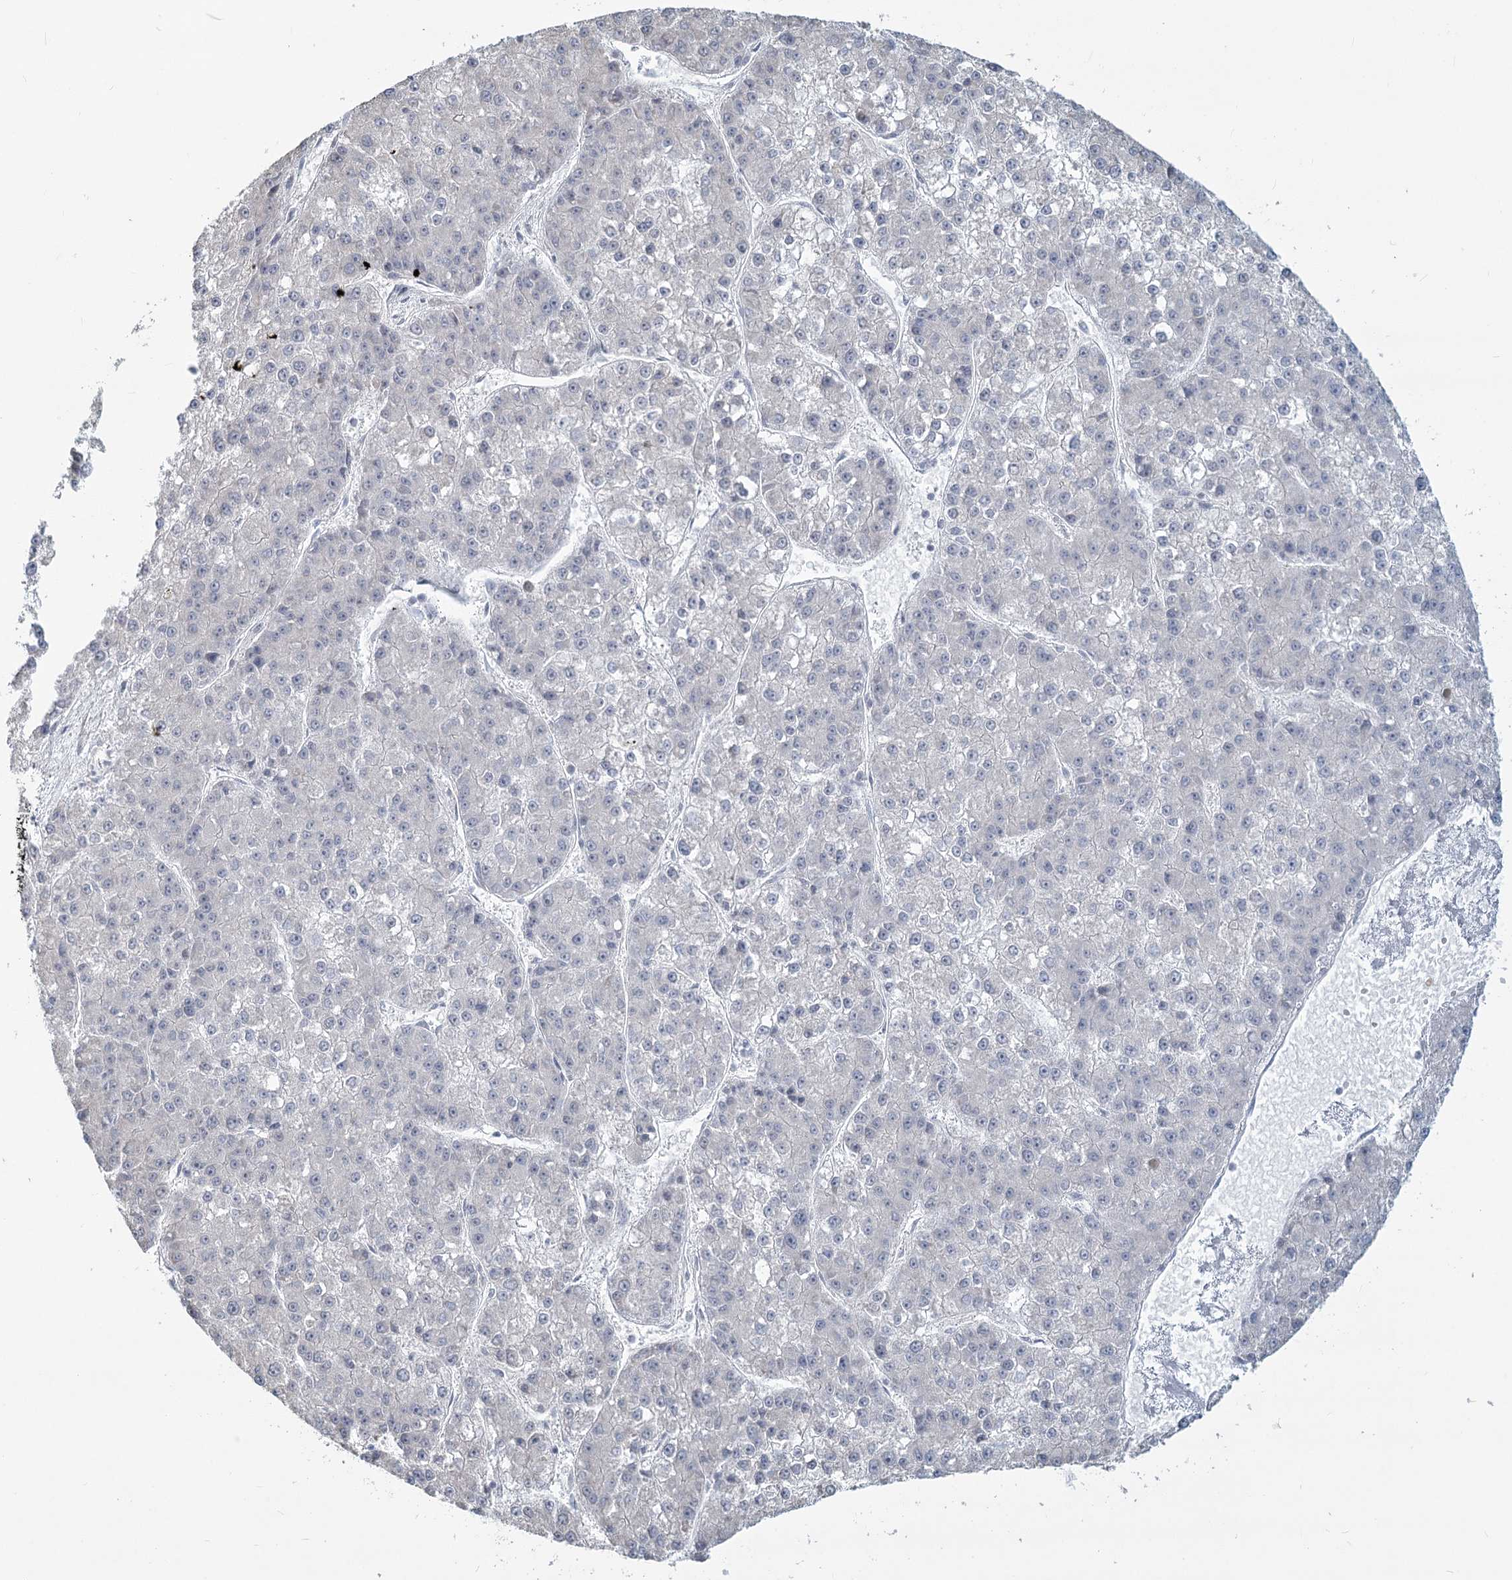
{"staining": {"intensity": "negative", "quantity": "none", "location": "none"}, "tissue": "liver cancer", "cell_type": "Tumor cells", "image_type": "cancer", "snomed": [{"axis": "morphology", "description": "Carcinoma, Hepatocellular, NOS"}, {"axis": "topography", "description": "Liver"}], "caption": "Human hepatocellular carcinoma (liver) stained for a protein using immunohistochemistry (IHC) demonstrates no staining in tumor cells.", "gene": "SLC9A3", "patient": {"sex": "female", "age": 73}}